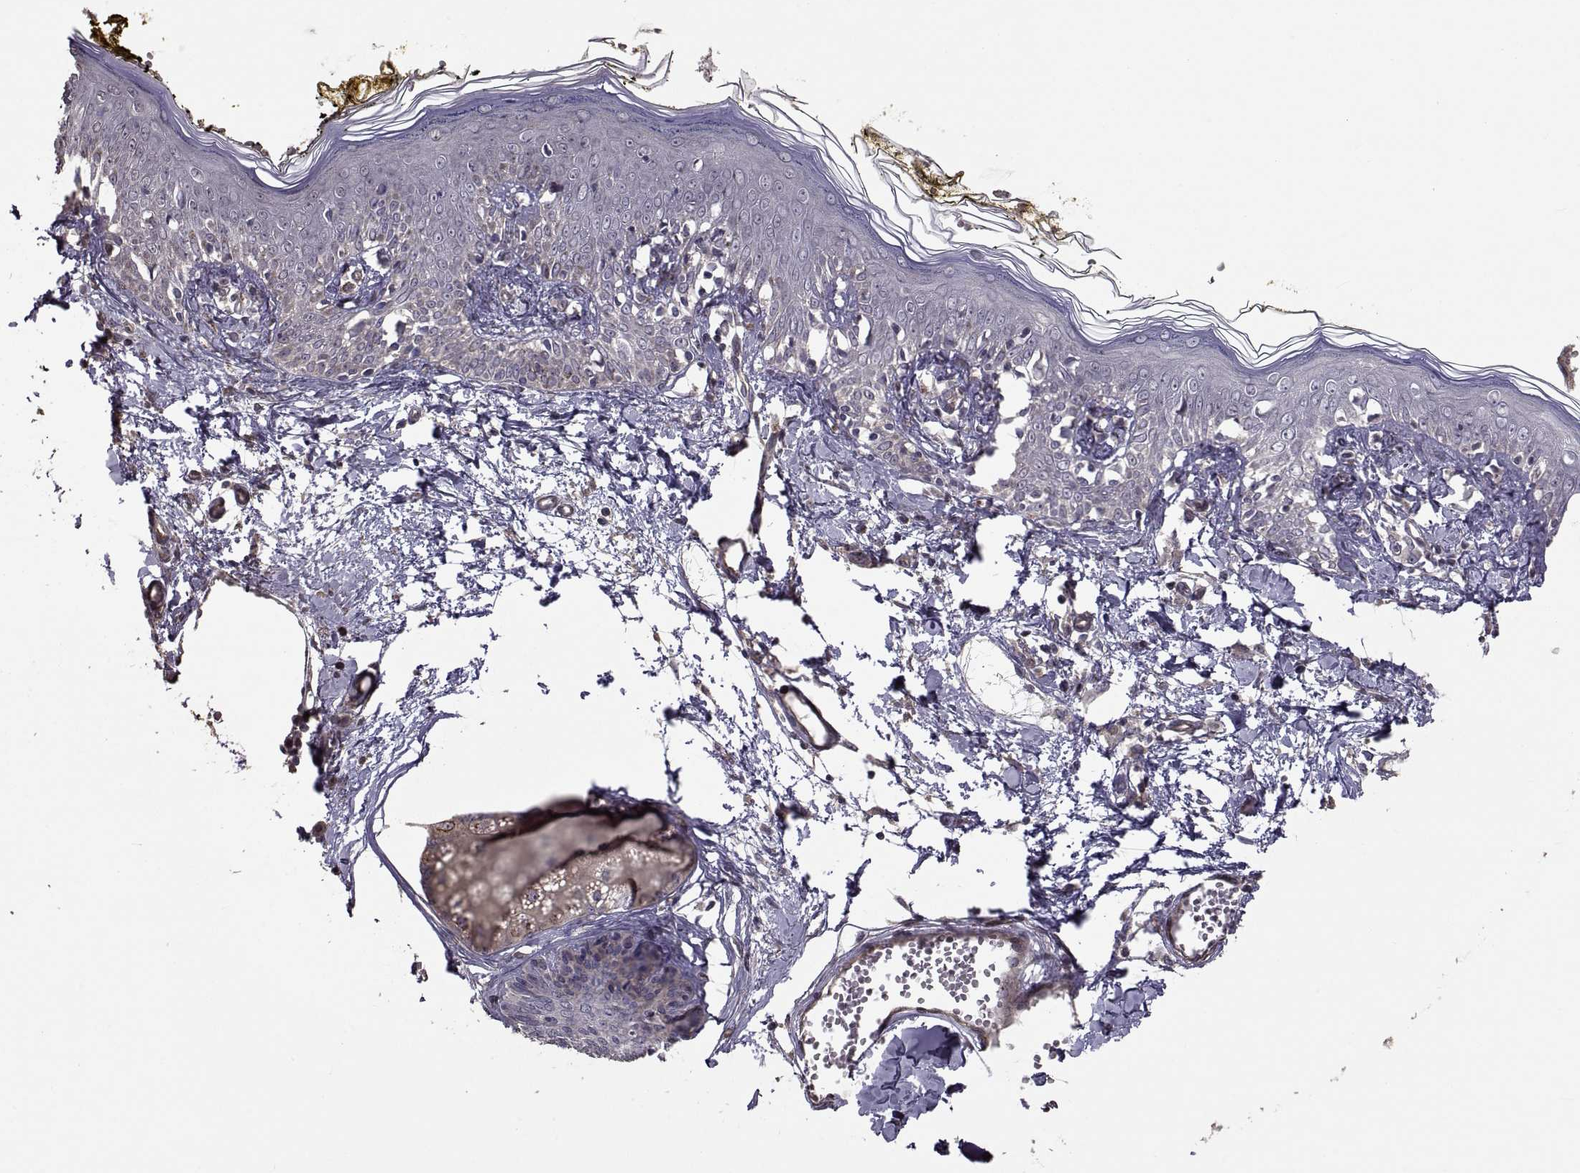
{"staining": {"intensity": "negative", "quantity": "none", "location": "none"}, "tissue": "skin", "cell_type": "Fibroblasts", "image_type": "normal", "snomed": [{"axis": "morphology", "description": "Normal tissue, NOS"}, {"axis": "topography", "description": "Skin"}], "caption": "A high-resolution photomicrograph shows IHC staining of normal skin, which shows no significant expression in fibroblasts.", "gene": "PMM2", "patient": {"sex": "male", "age": 76}}